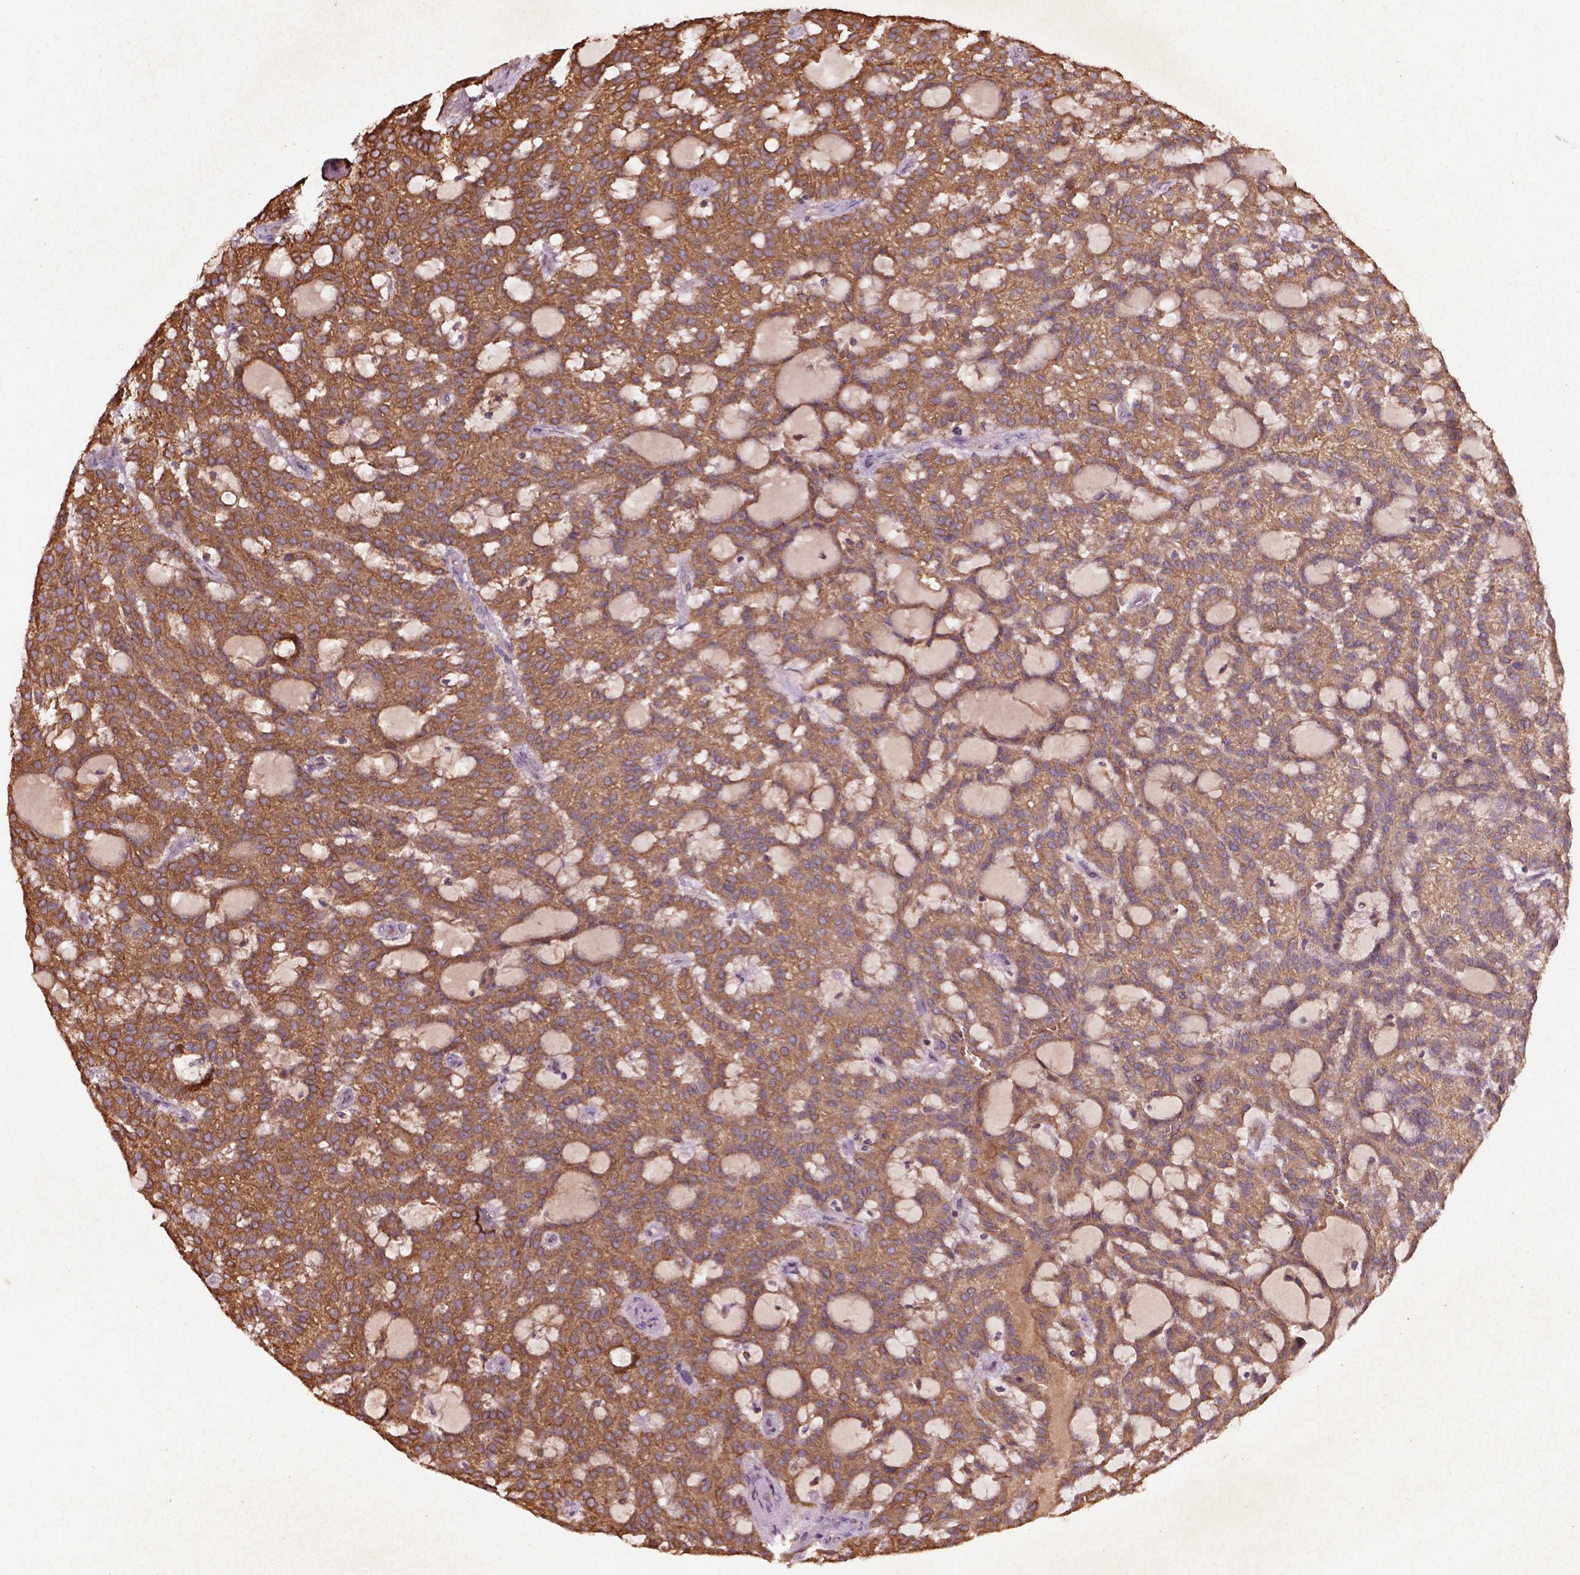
{"staining": {"intensity": "moderate", "quantity": ">75%", "location": "cytoplasmic/membranous"}, "tissue": "renal cancer", "cell_type": "Tumor cells", "image_type": "cancer", "snomed": [{"axis": "morphology", "description": "Adenocarcinoma, NOS"}, {"axis": "topography", "description": "Kidney"}], "caption": "Immunohistochemistry image of renal adenocarcinoma stained for a protein (brown), which shows medium levels of moderate cytoplasmic/membranous staining in approximately >75% of tumor cells.", "gene": "COQ2", "patient": {"sex": "male", "age": 63}}